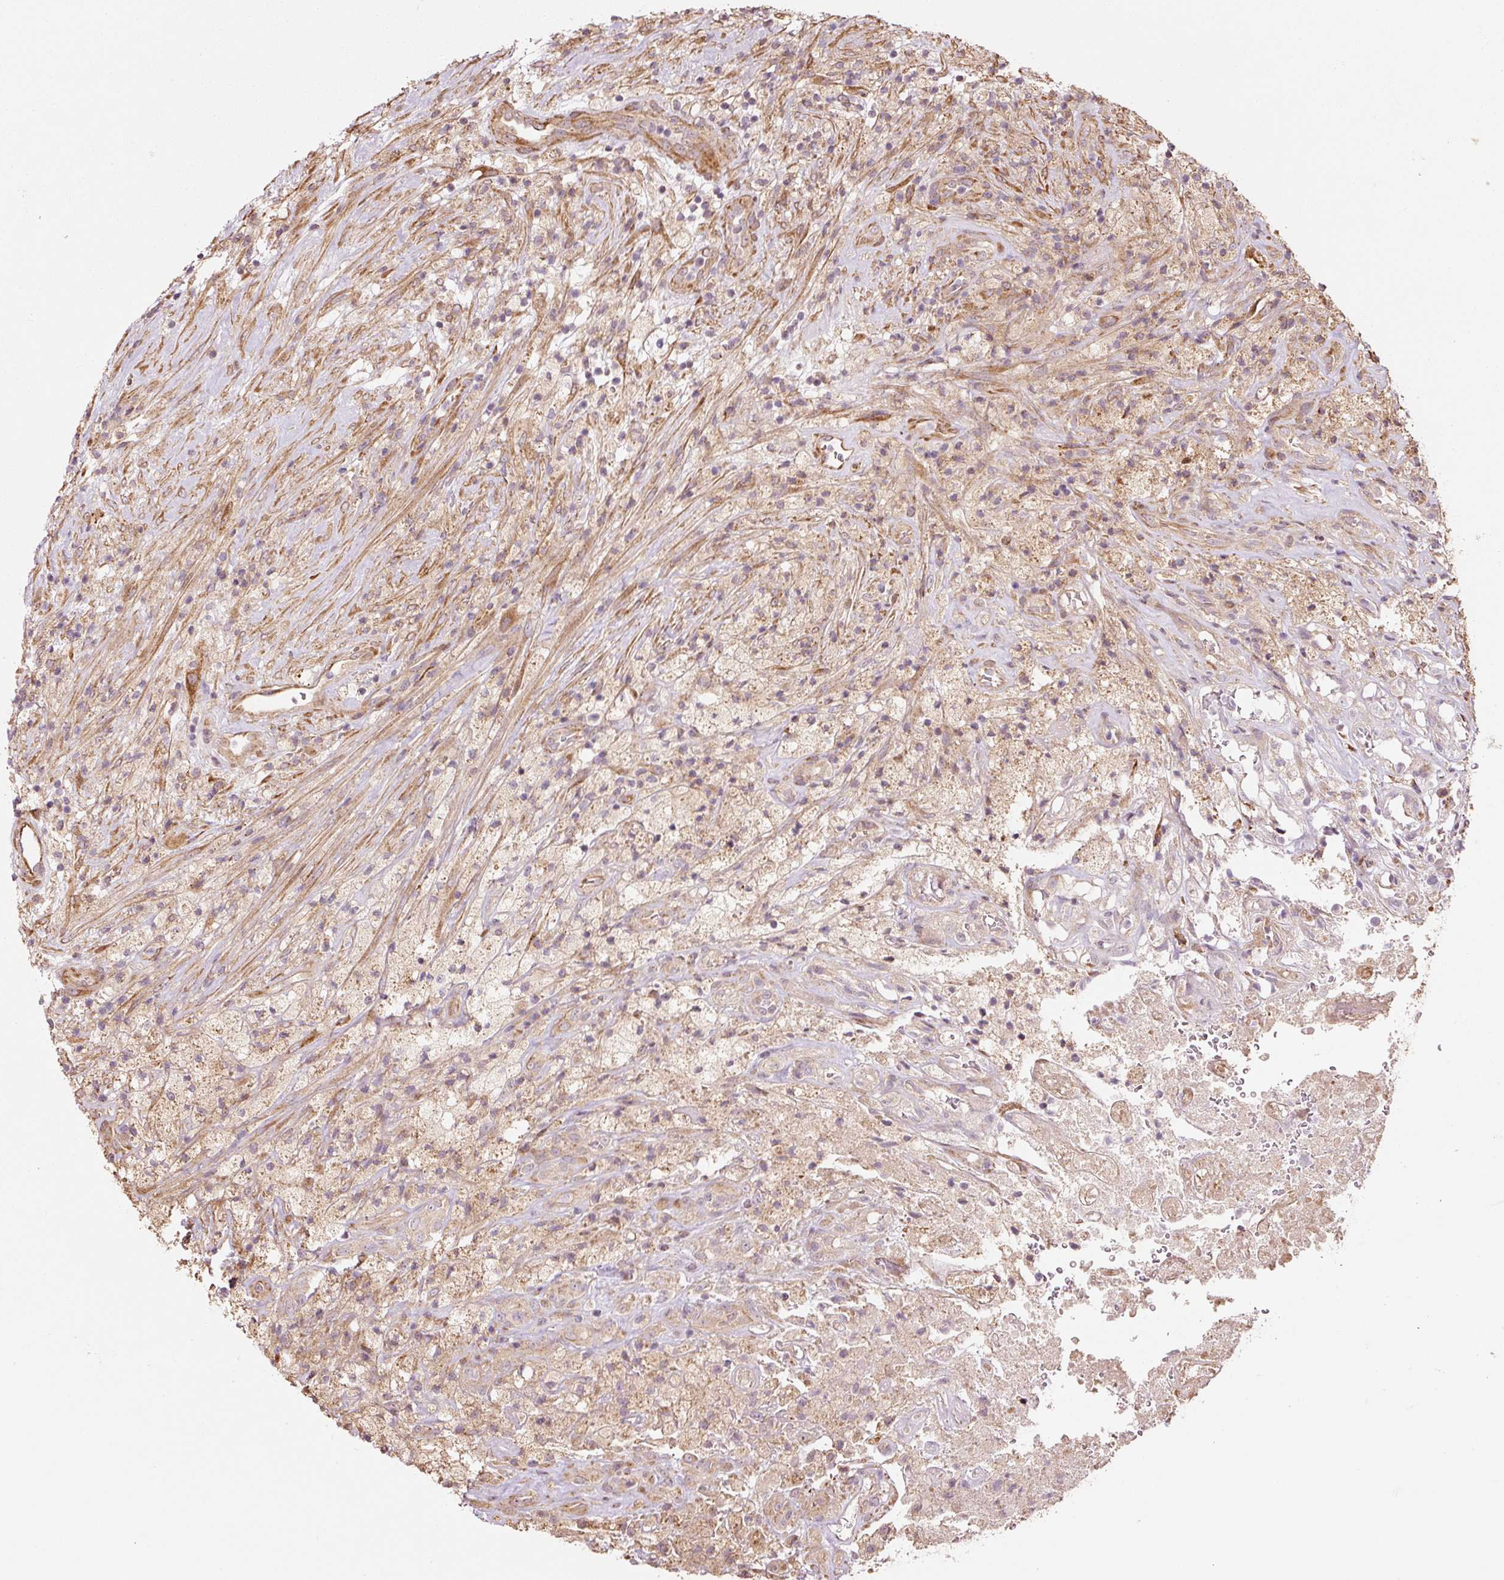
{"staining": {"intensity": "weak", "quantity": "<25%", "location": "cytoplasmic/membranous"}, "tissue": "glioma", "cell_type": "Tumor cells", "image_type": "cancer", "snomed": [{"axis": "morphology", "description": "Glioma, malignant, High grade"}, {"axis": "topography", "description": "Brain"}], "caption": "There is no significant staining in tumor cells of malignant glioma (high-grade).", "gene": "ETF1", "patient": {"sex": "male", "age": 69}}